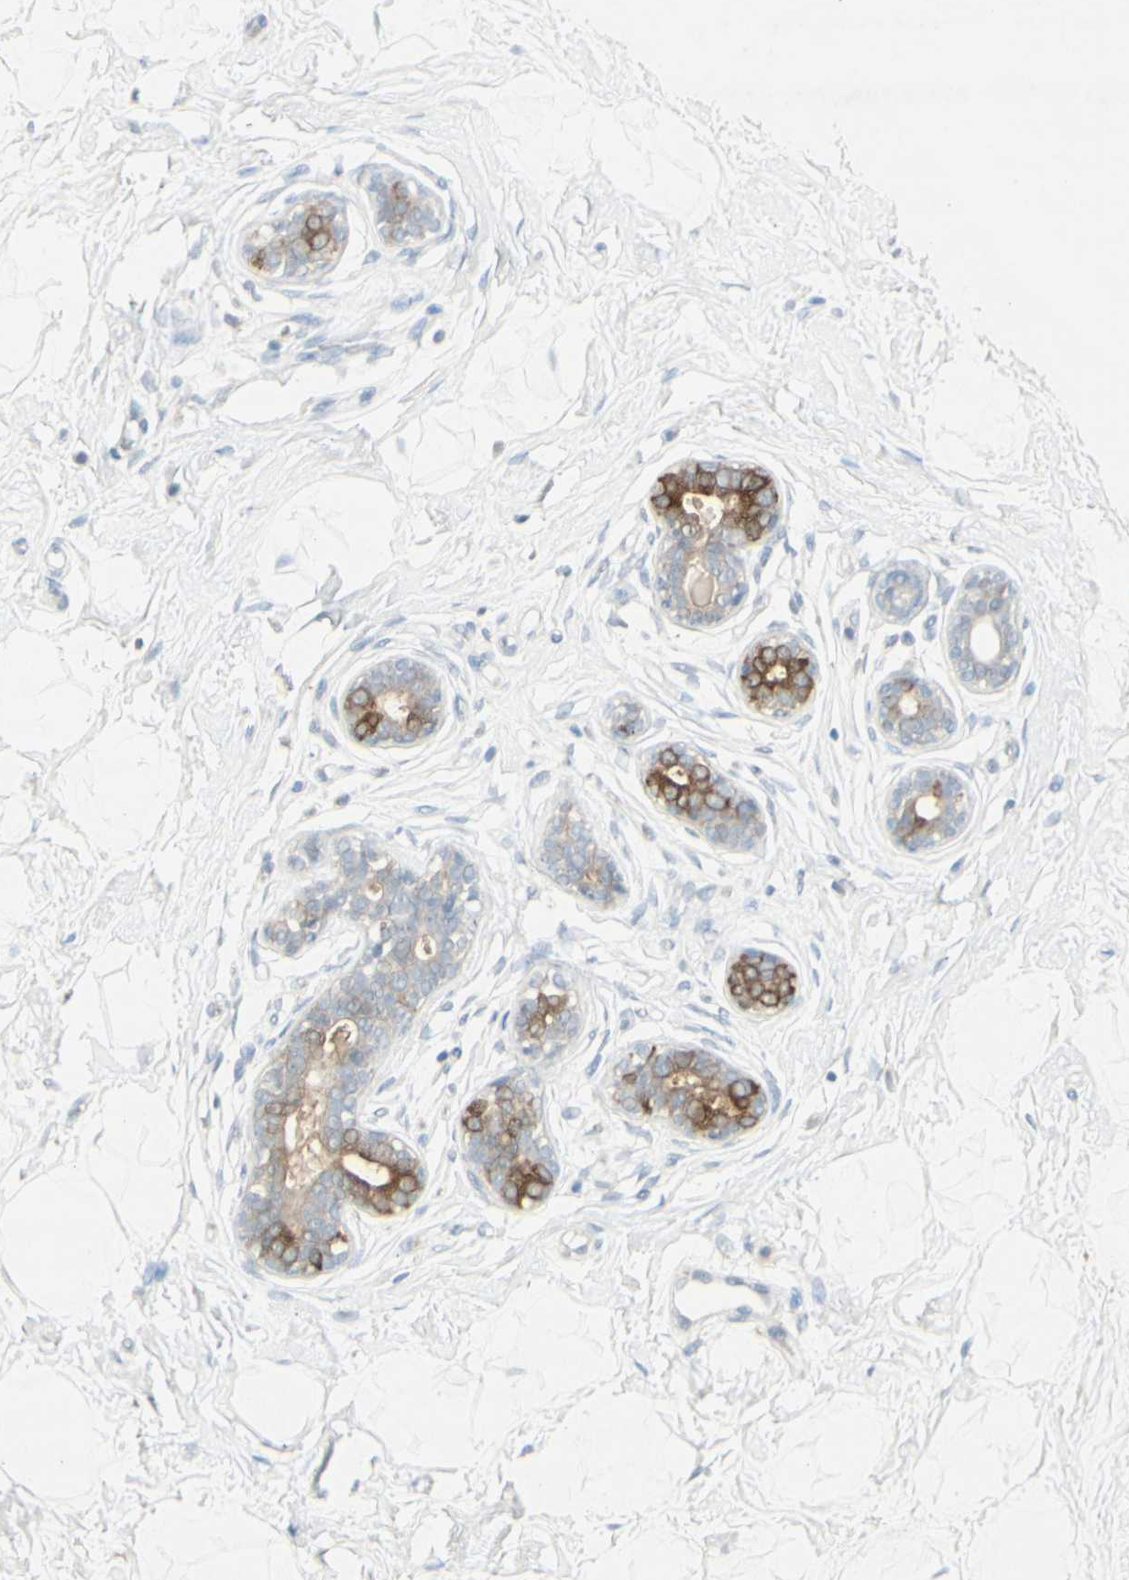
{"staining": {"intensity": "negative", "quantity": "none", "location": "none"}, "tissue": "breast", "cell_type": "Adipocytes", "image_type": "normal", "snomed": [{"axis": "morphology", "description": "Normal tissue, NOS"}, {"axis": "topography", "description": "Breast"}], "caption": "Adipocytes are negative for brown protein staining in benign breast. (DAB IHC visualized using brightfield microscopy, high magnification).", "gene": "ATP6V1B1", "patient": {"sex": "female", "age": 23}}